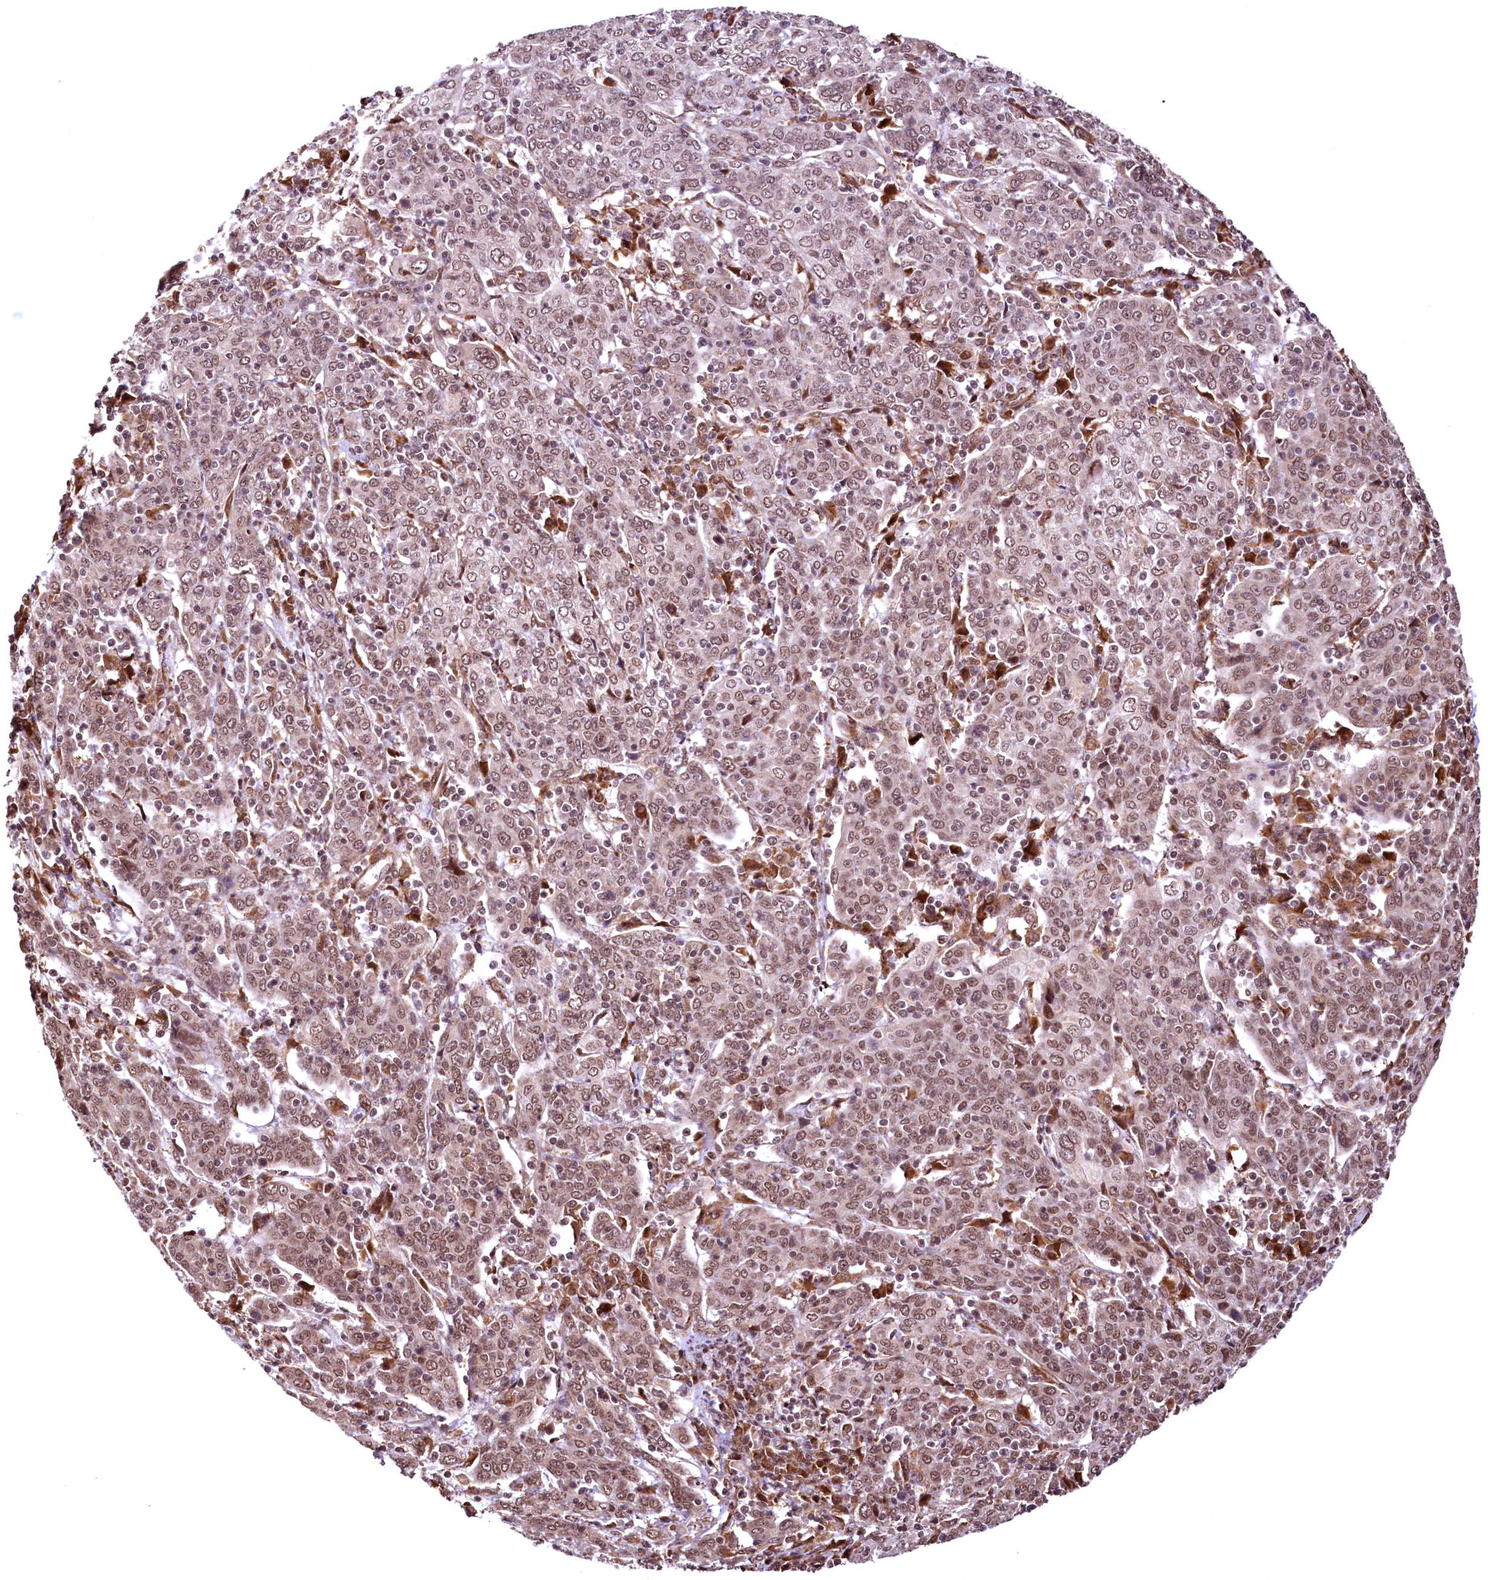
{"staining": {"intensity": "moderate", "quantity": ">75%", "location": "nuclear"}, "tissue": "cervical cancer", "cell_type": "Tumor cells", "image_type": "cancer", "snomed": [{"axis": "morphology", "description": "Squamous cell carcinoma, NOS"}, {"axis": "topography", "description": "Cervix"}], "caption": "Tumor cells show moderate nuclear expression in approximately >75% of cells in cervical squamous cell carcinoma.", "gene": "PDS5B", "patient": {"sex": "female", "age": 67}}